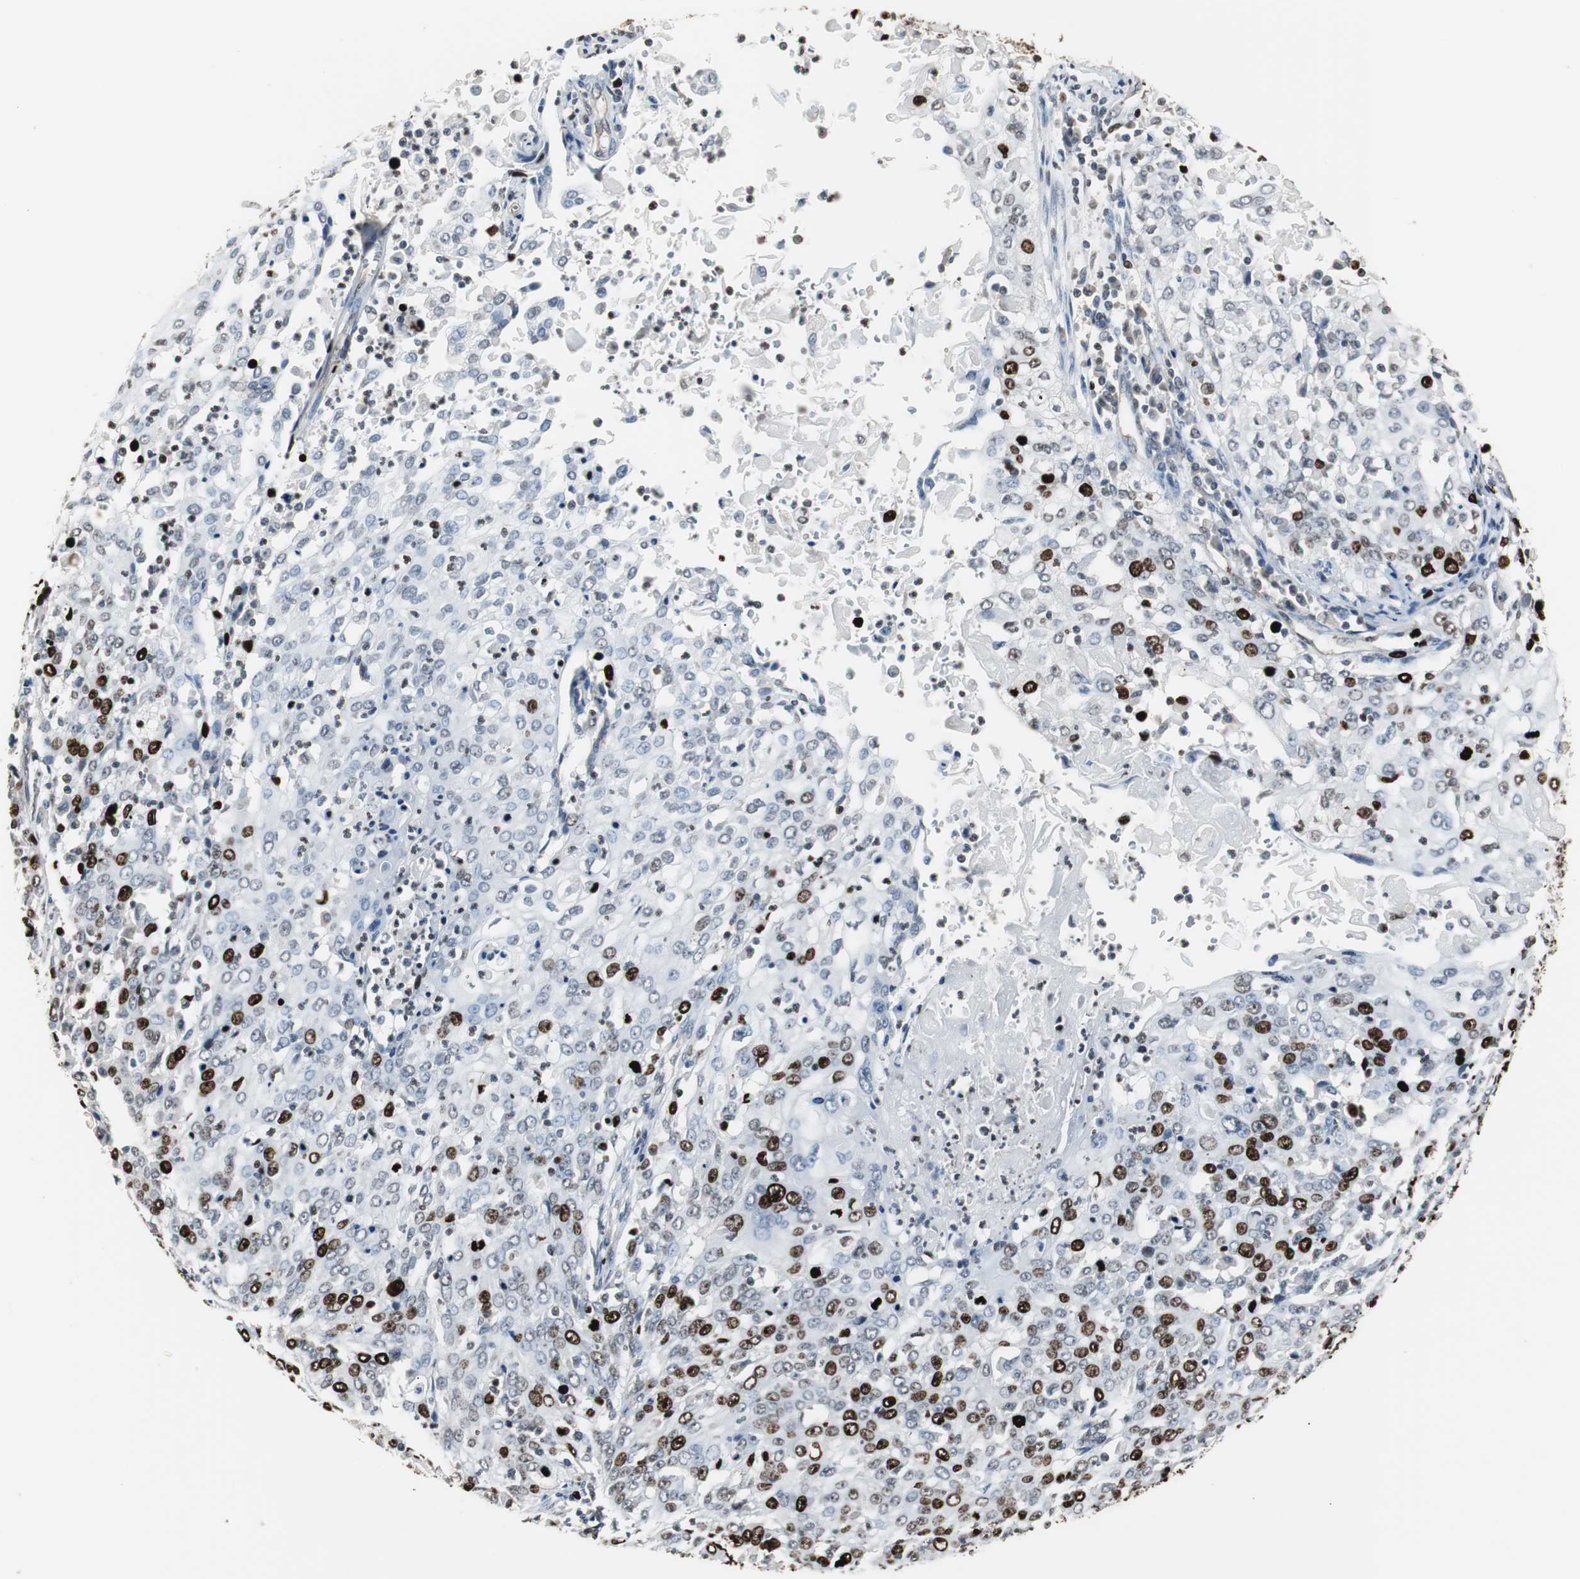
{"staining": {"intensity": "strong", "quantity": "<25%", "location": "nuclear"}, "tissue": "cervical cancer", "cell_type": "Tumor cells", "image_type": "cancer", "snomed": [{"axis": "morphology", "description": "Squamous cell carcinoma, NOS"}, {"axis": "topography", "description": "Cervix"}], "caption": "A micrograph showing strong nuclear positivity in about <25% of tumor cells in cervical cancer, as visualized by brown immunohistochemical staining.", "gene": "TOP2A", "patient": {"sex": "female", "age": 39}}